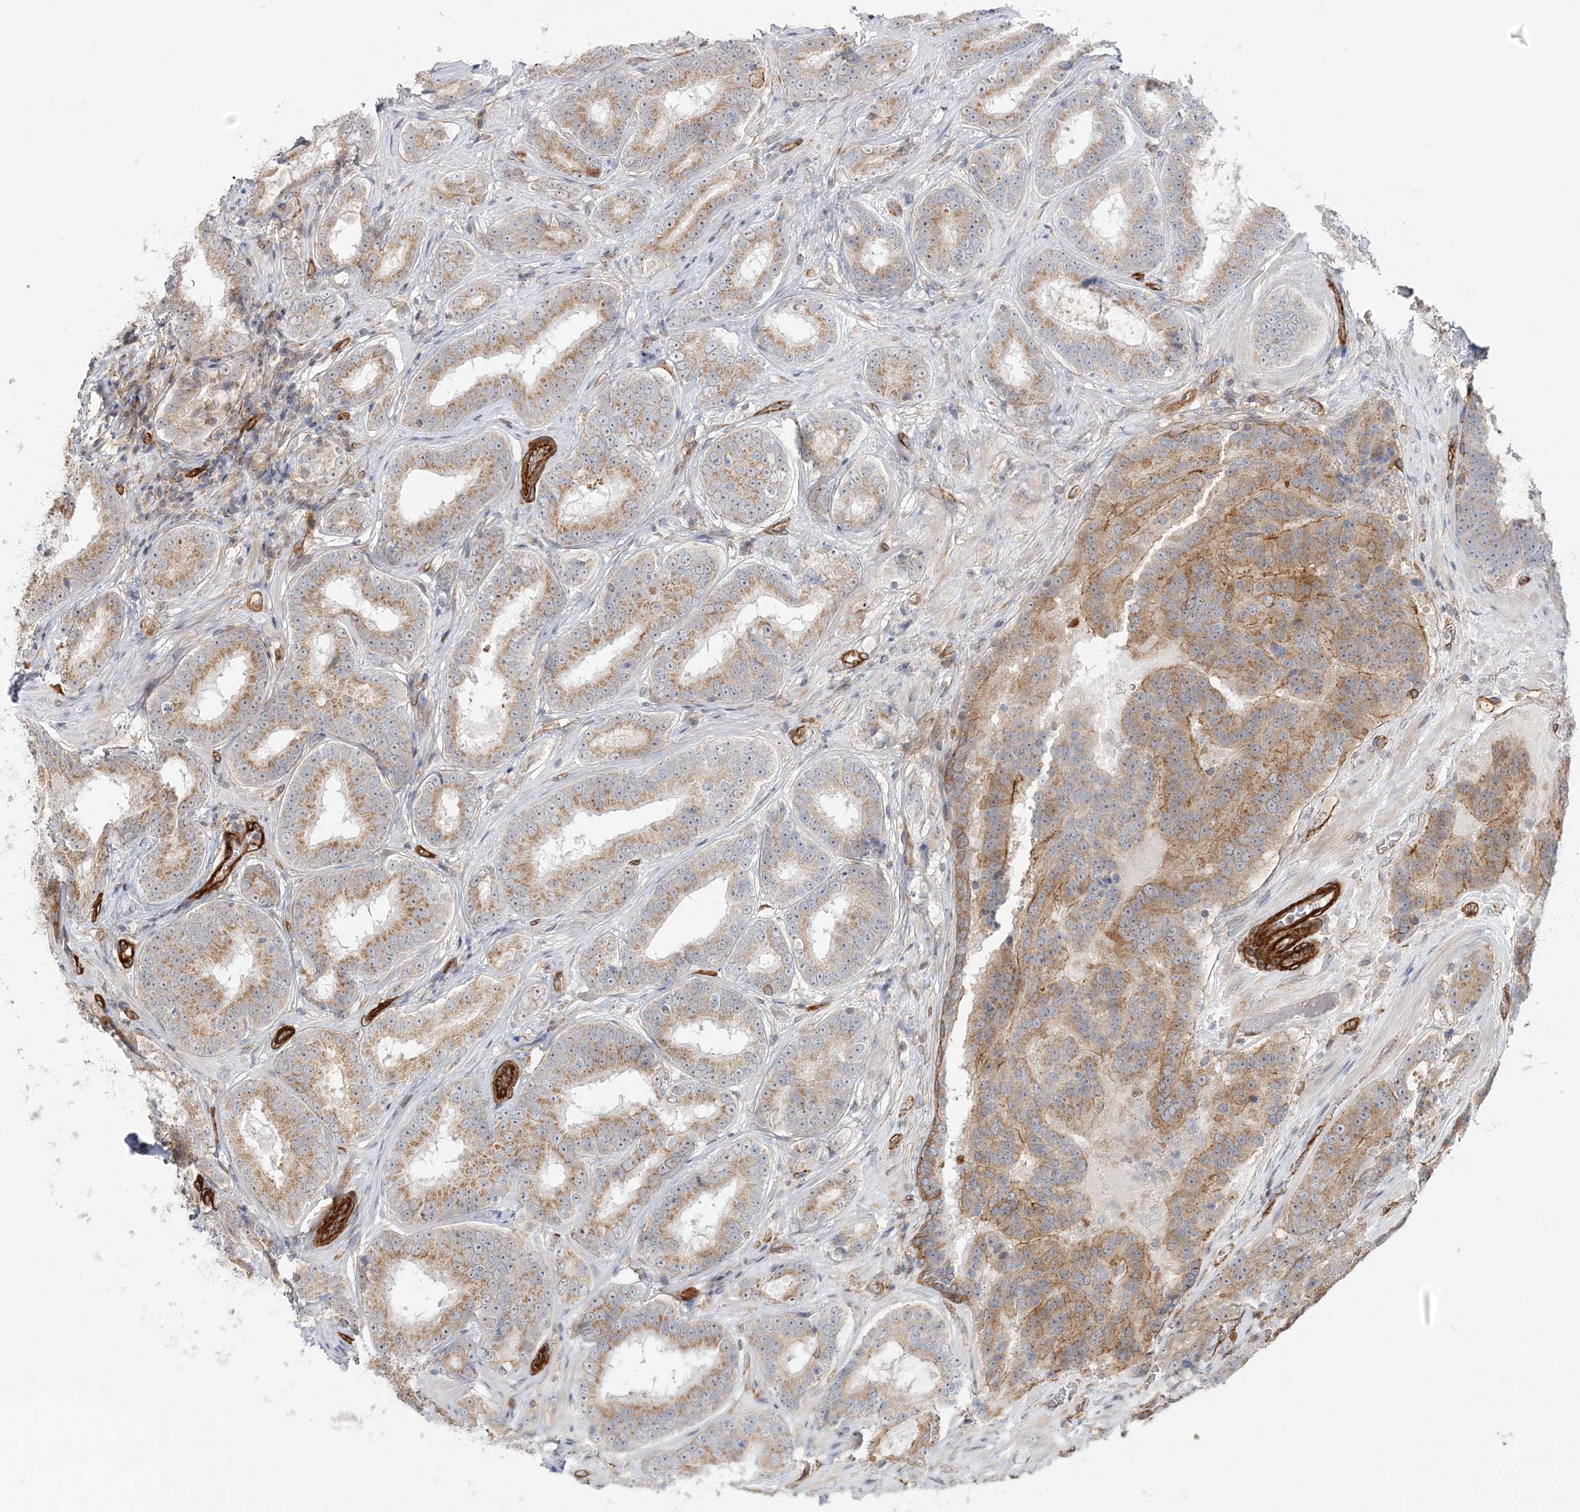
{"staining": {"intensity": "moderate", "quantity": ">75%", "location": "cytoplasmic/membranous"}, "tissue": "prostate cancer", "cell_type": "Tumor cells", "image_type": "cancer", "snomed": [{"axis": "morphology", "description": "Adenocarcinoma, High grade"}, {"axis": "topography", "description": "Prostate"}], "caption": "This image shows prostate cancer (high-grade adenocarcinoma) stained with immunohistochemistry (IHC) to label a protein in brown. The cytoplasmic/membranous of tumor cells show moderate positivity for the protein. Nuclei are counter-stained blue.", "gene": "AFAP1L2", "patient": {"sex": "male", "age": 57}}